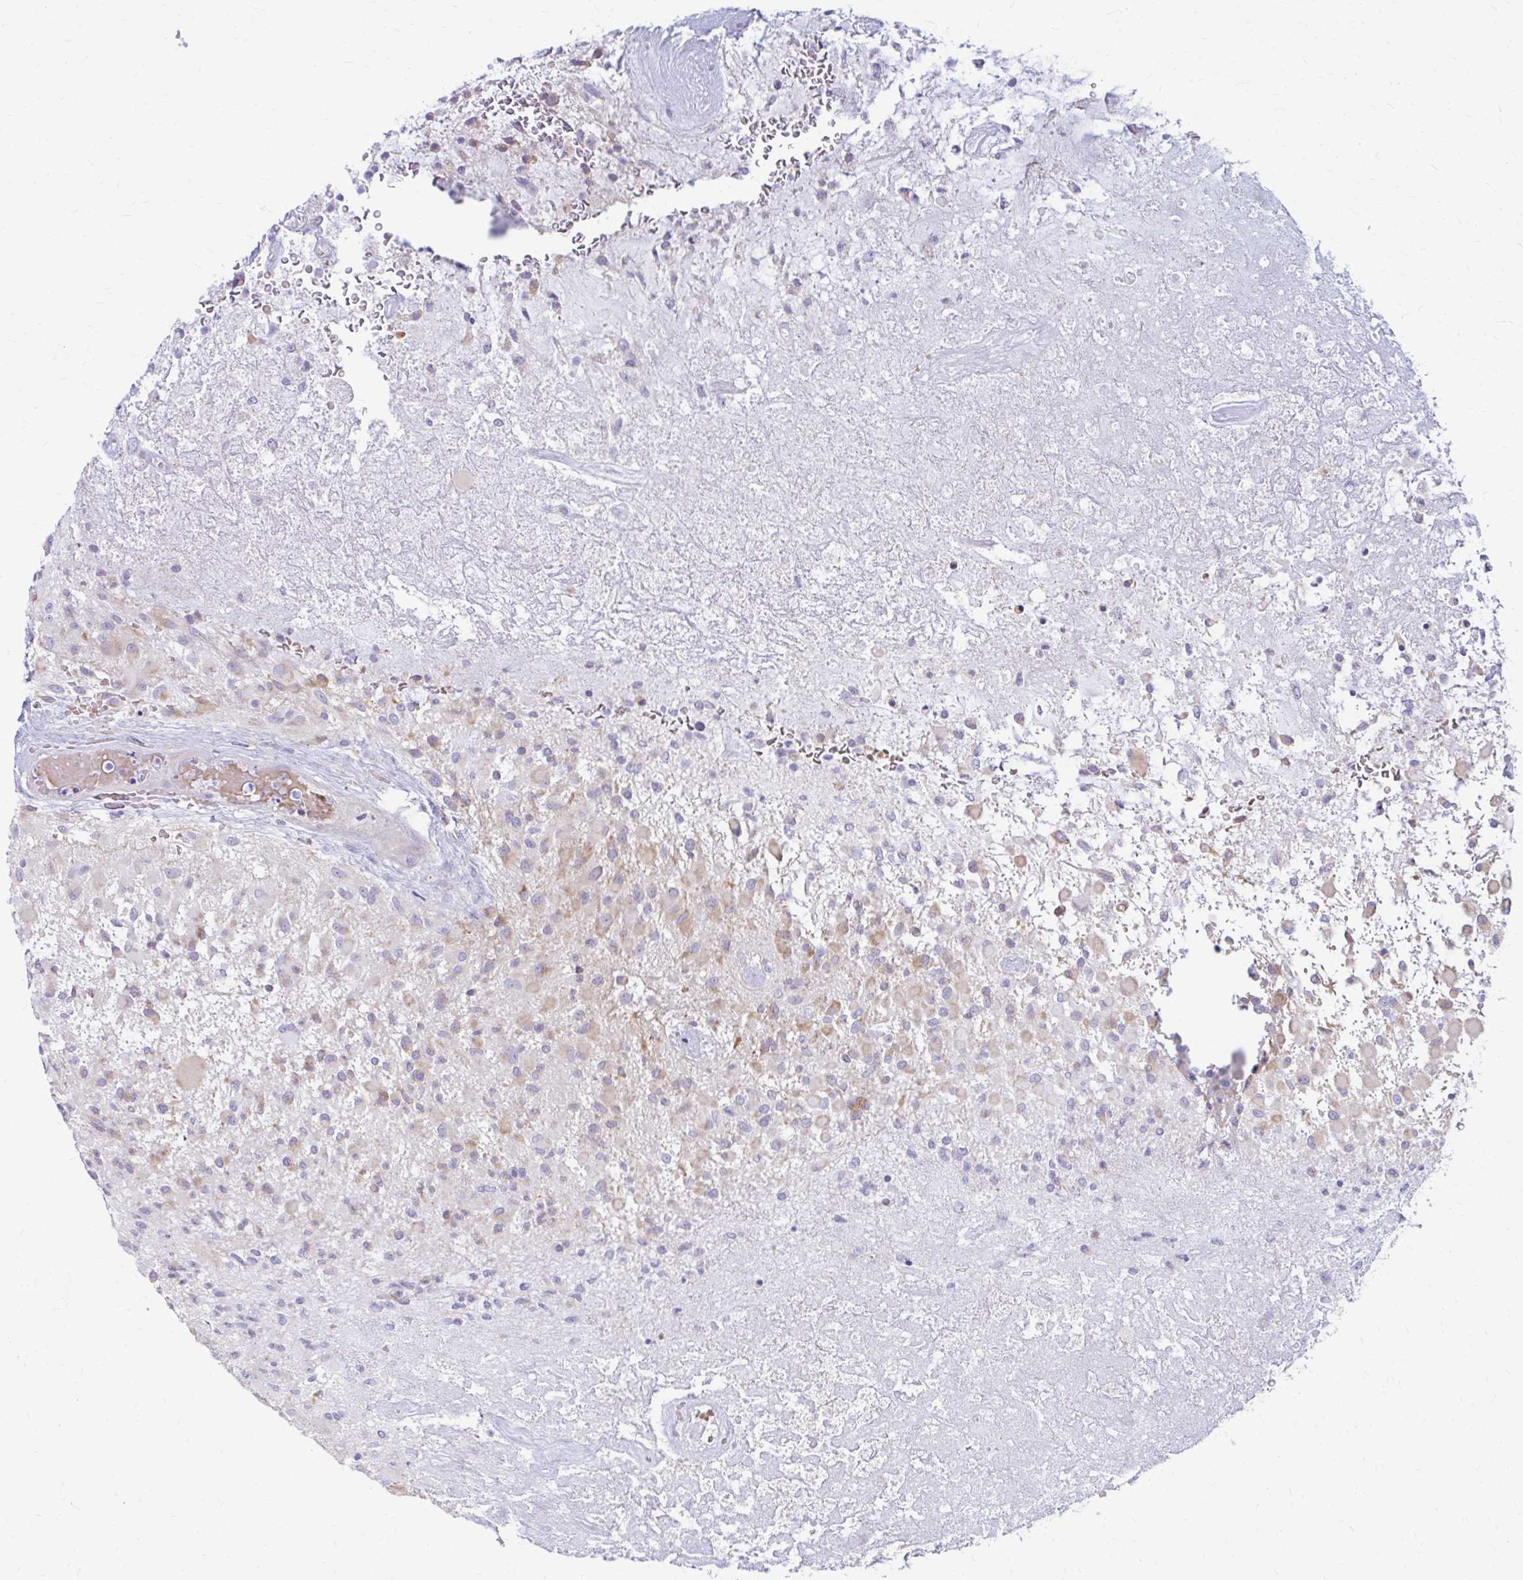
{"staining": {"intensity": "moderate", "quantity": "<25%", "location": "cytoplasmic/membranous"}, "tissue": "glioma", "cell_type": "Tumor cells", "image_type": "cancer", "snomed": [{"axis": "morphology", "description": "Glioma, malignant, High grade"}, {"axis": "topography", "description": "Brain"}], "caption": "Glioma stained for a protein shows moderate cytoplasmic/membranous positivity in tumor cells.", "gene": "RADIL", "patient": {"sex": "female", "age": 67}}